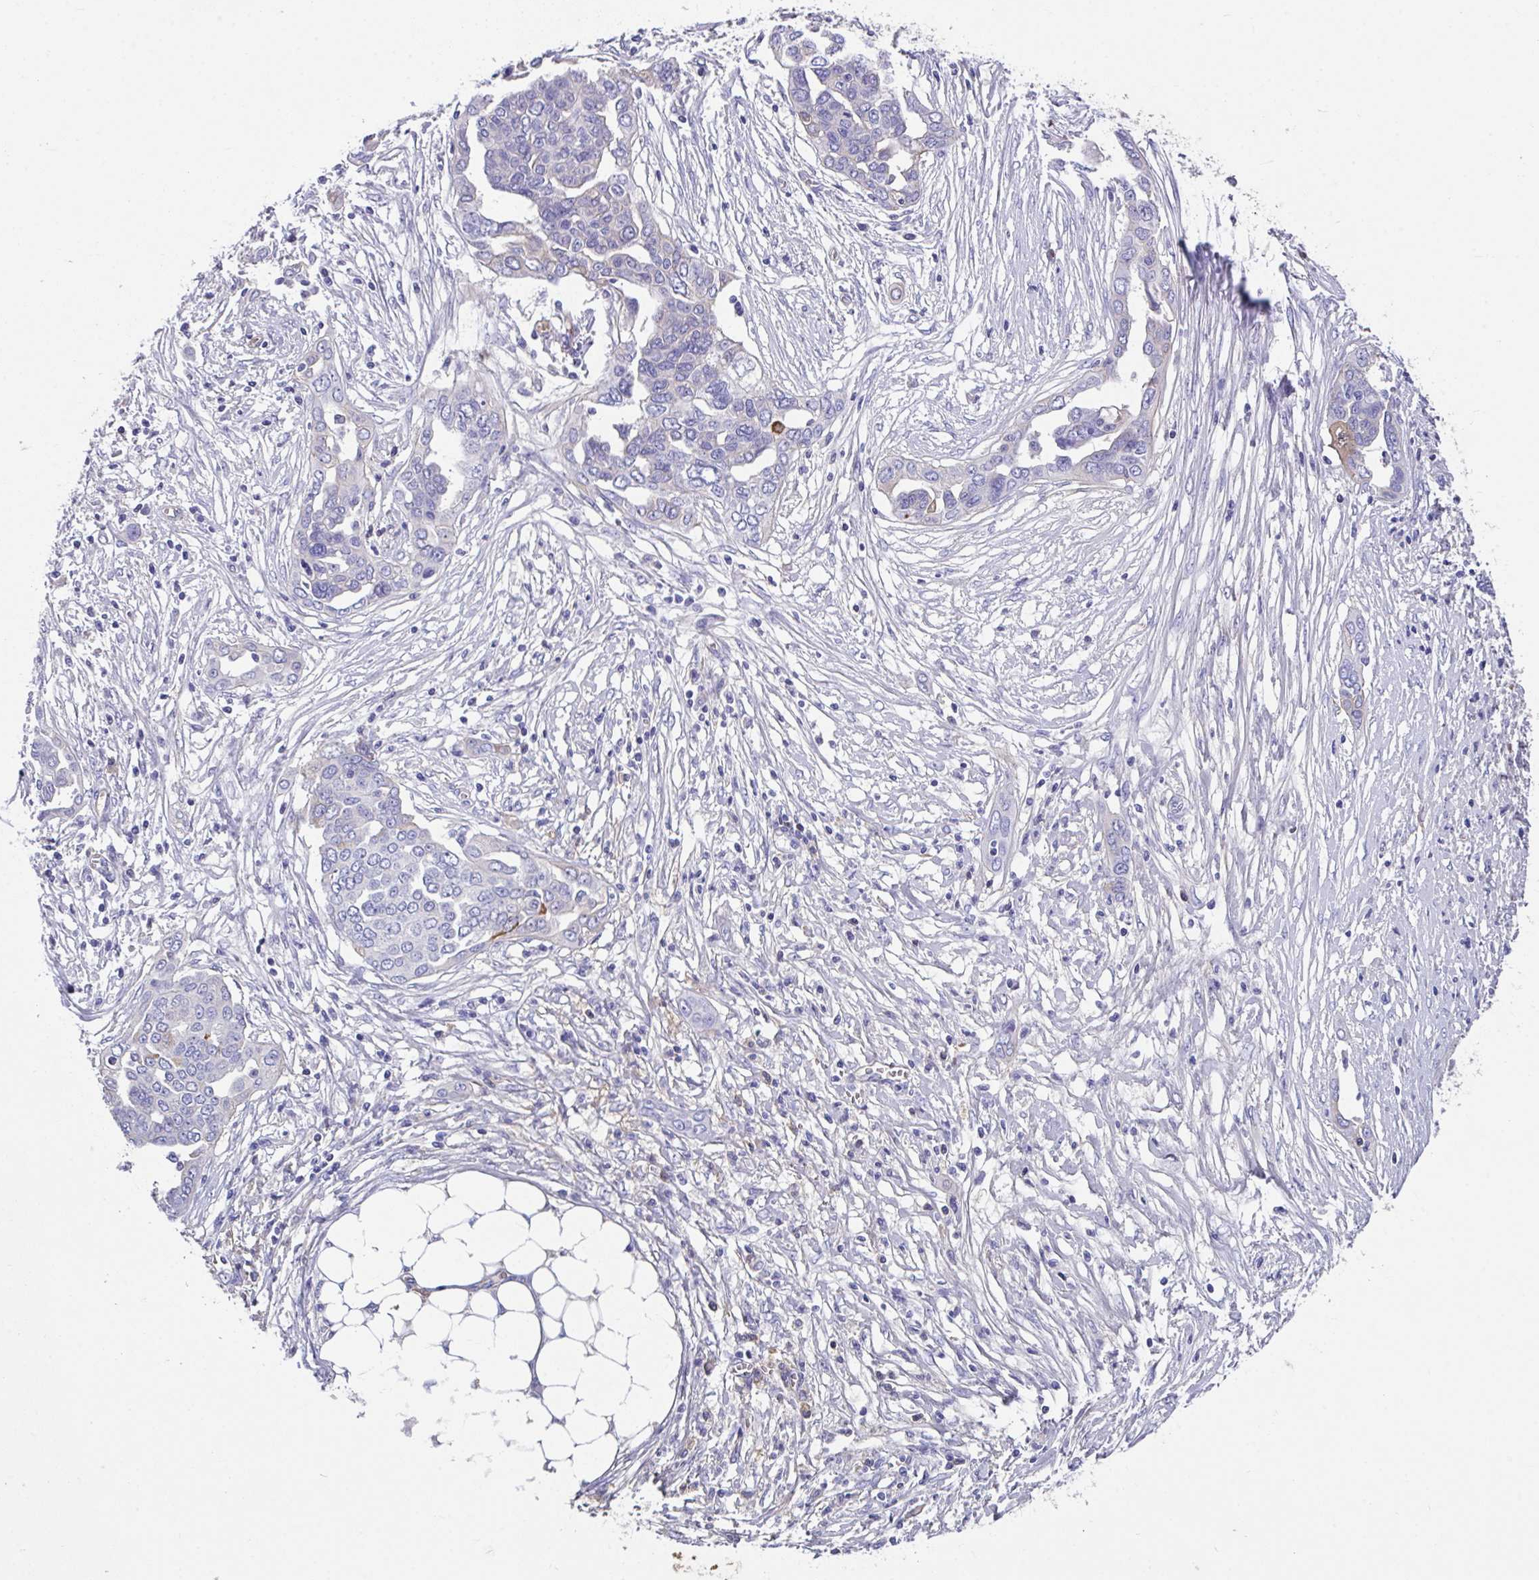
{"staining": {"intensity": "moderate", "quantity": "<25%", "location": "cytoplasmic/membranous"}, "tissue": "ovarian cancer", "cell_type": "Tumor cells", "image_type": "cancer", "snomed": [{"axis": "morphology", "description": "Cystadenocarcinoma, serous, NOS"}, {"axis": "topography", "description": "Ovary"}], "caption": "Tumor cells display moderate cytoplasmic/membranous staining in about <25% of cells in ovarian cancer. (DAB (3,3'-diaminobenzidine) = brown stain, brightfield microscopy at high magnification).", "gene": "ZNF813", "patient": {"sex": "female", "age": 59}}